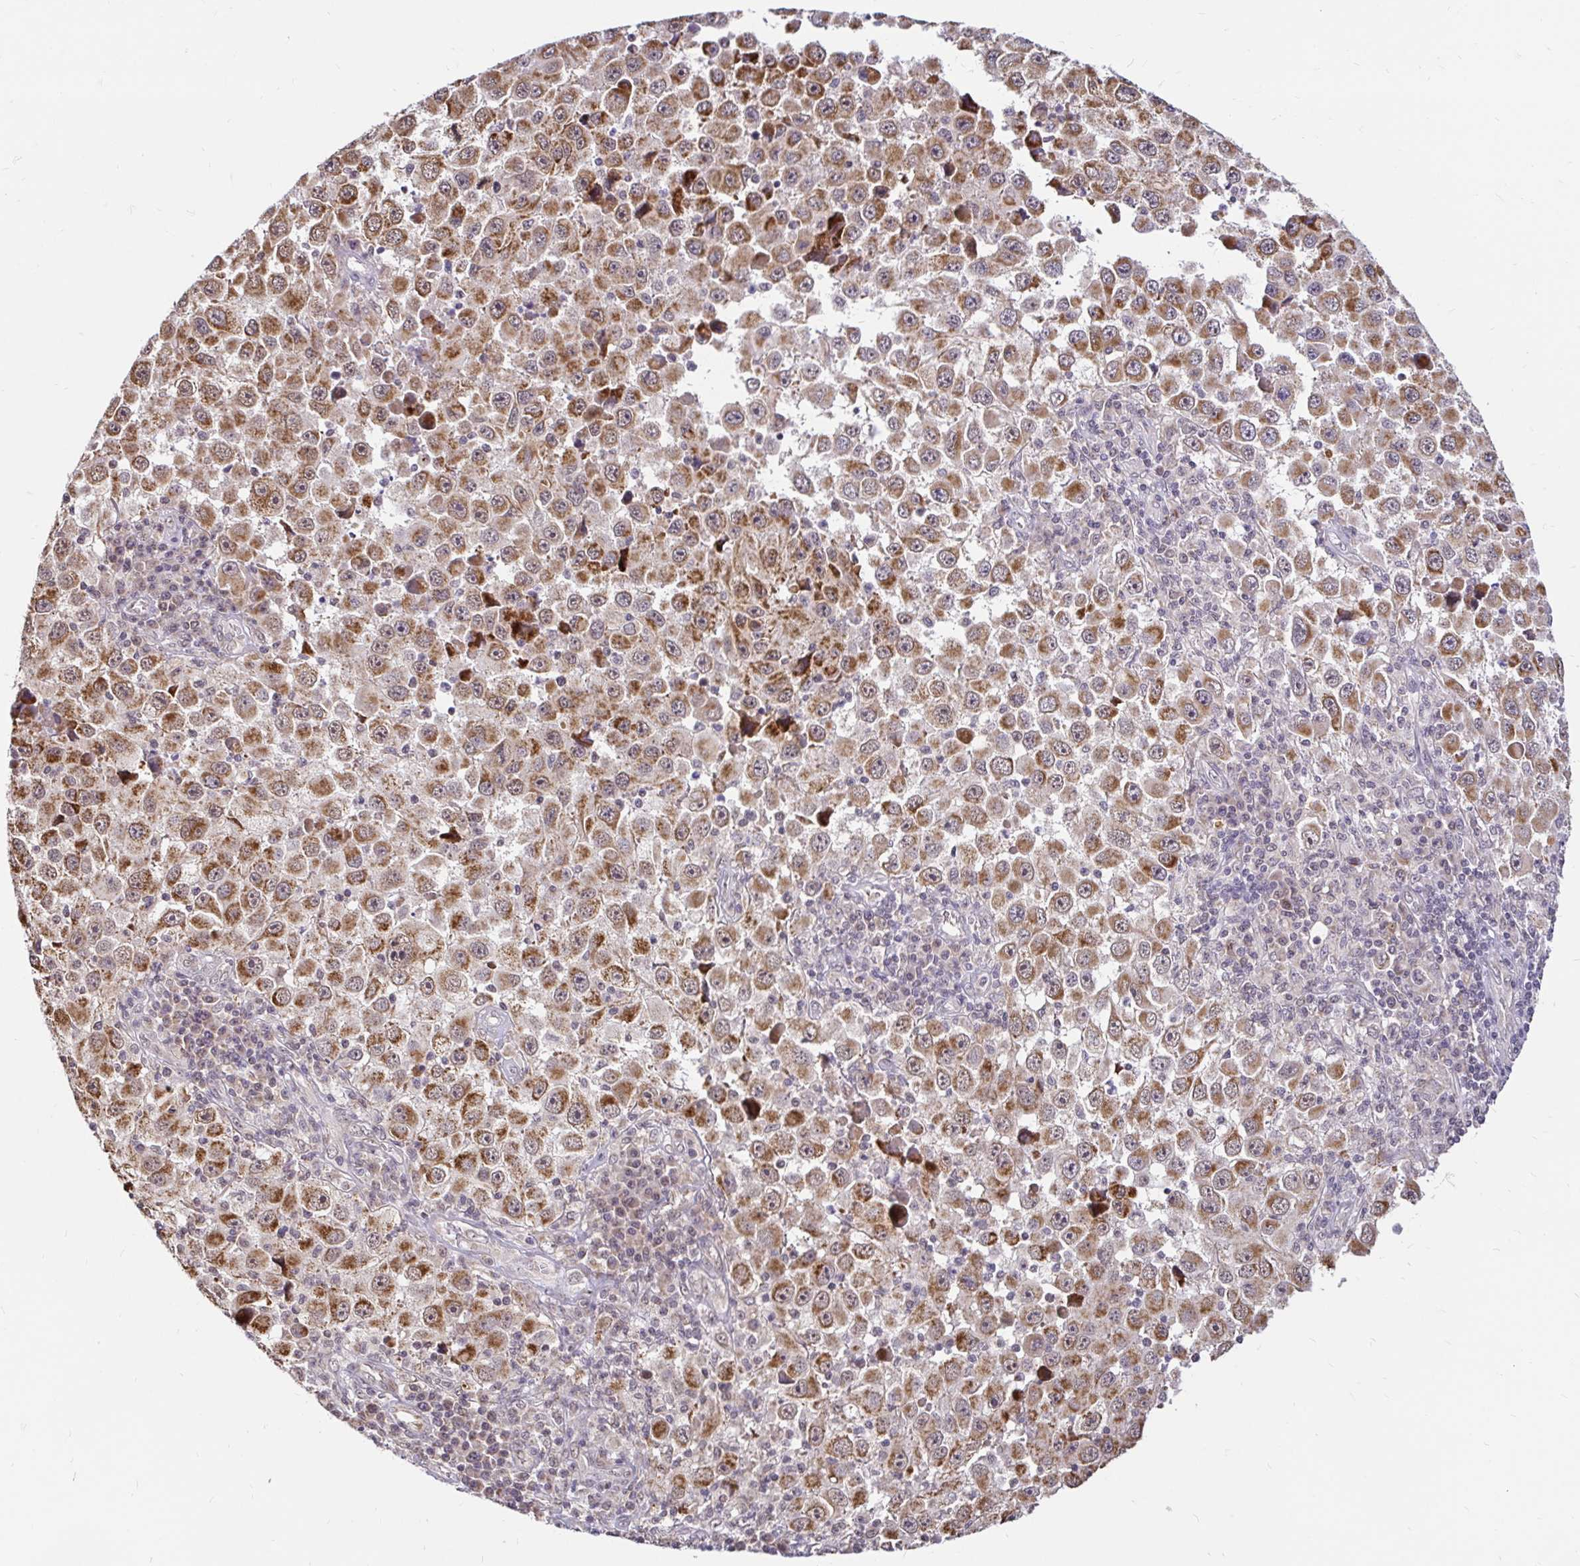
{"staining": {"intensity": "moderate", "quantity": ">75%", "location": "cytoplasmic/membranous"}, "tissue": "melanoma", "cell_type": "Tumor cells", "image_type": "cancer", "snomed": [{"axis": "morphology", "description": "Malignant melanoma, Metastatic site"}, {"axis": "topography", "description": "Lymph node"}], "caption": "Moderate cytoplasmic/membranous positivity for a protein is identified in approximately >75% of tumor cells of melanoma using IHC.", "gene": "TIMM50", "patient": {"sex": "female", "age": 67}}